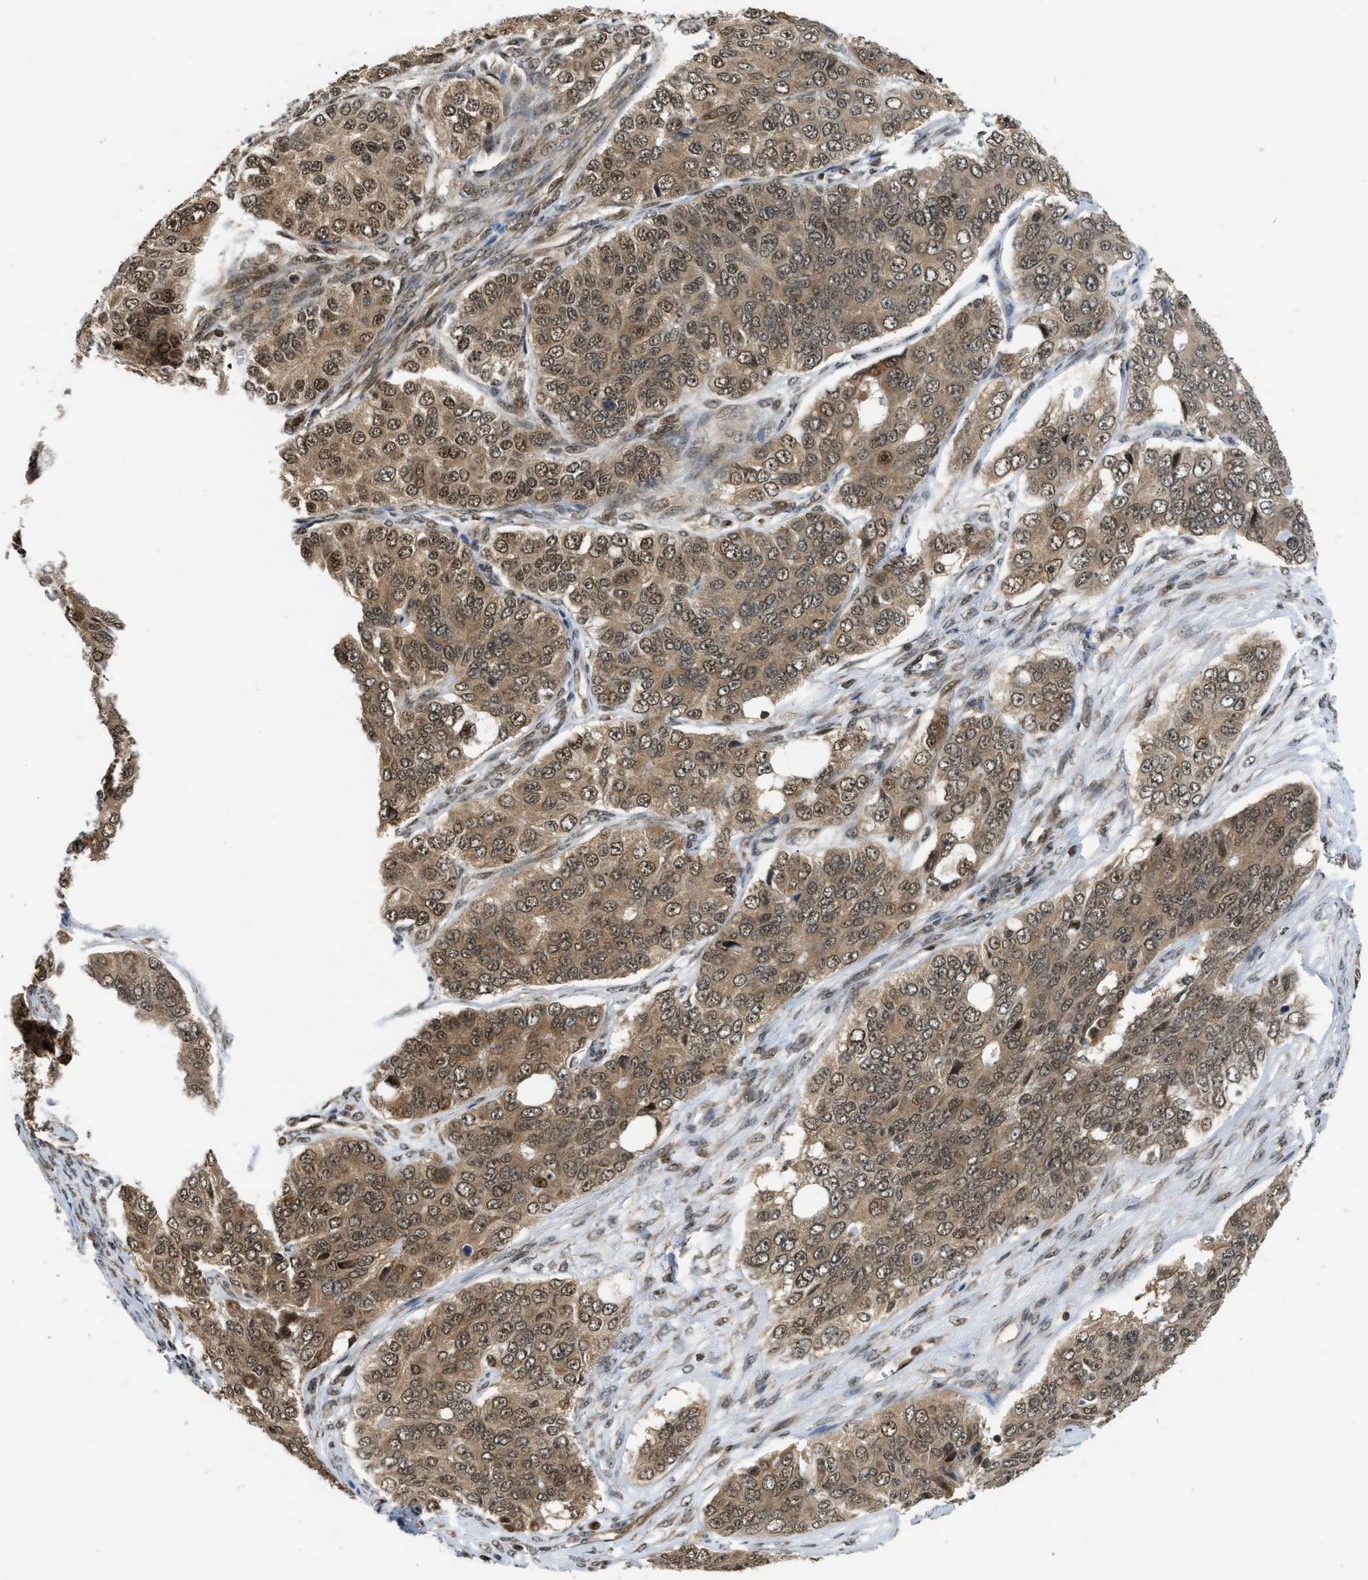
{"staining": {"intensity": "moderate", "quantity": ">75%", "location": "cytoplasmic/membranous,nuclear"}, "tissue": "ovarian cancer", "cell_type": "Tumor cells", "image_type": "cancer", "snomed": [{"axis": "morphology", "description": "Carcinoma, endometroid"}, {"axis": "topography", "description": "Ovary"}], "caption": "An immunohistochemistry (IHC) histopathology image of tumor tissue is shown. Protein staining in brown shows moderate cytoplasmic/membranous and nuclear positivity in ovarian endometroid carcinoma within tumor cells.", "gene": "TACC1", "patient": {"sex": "female", "age": 51}}